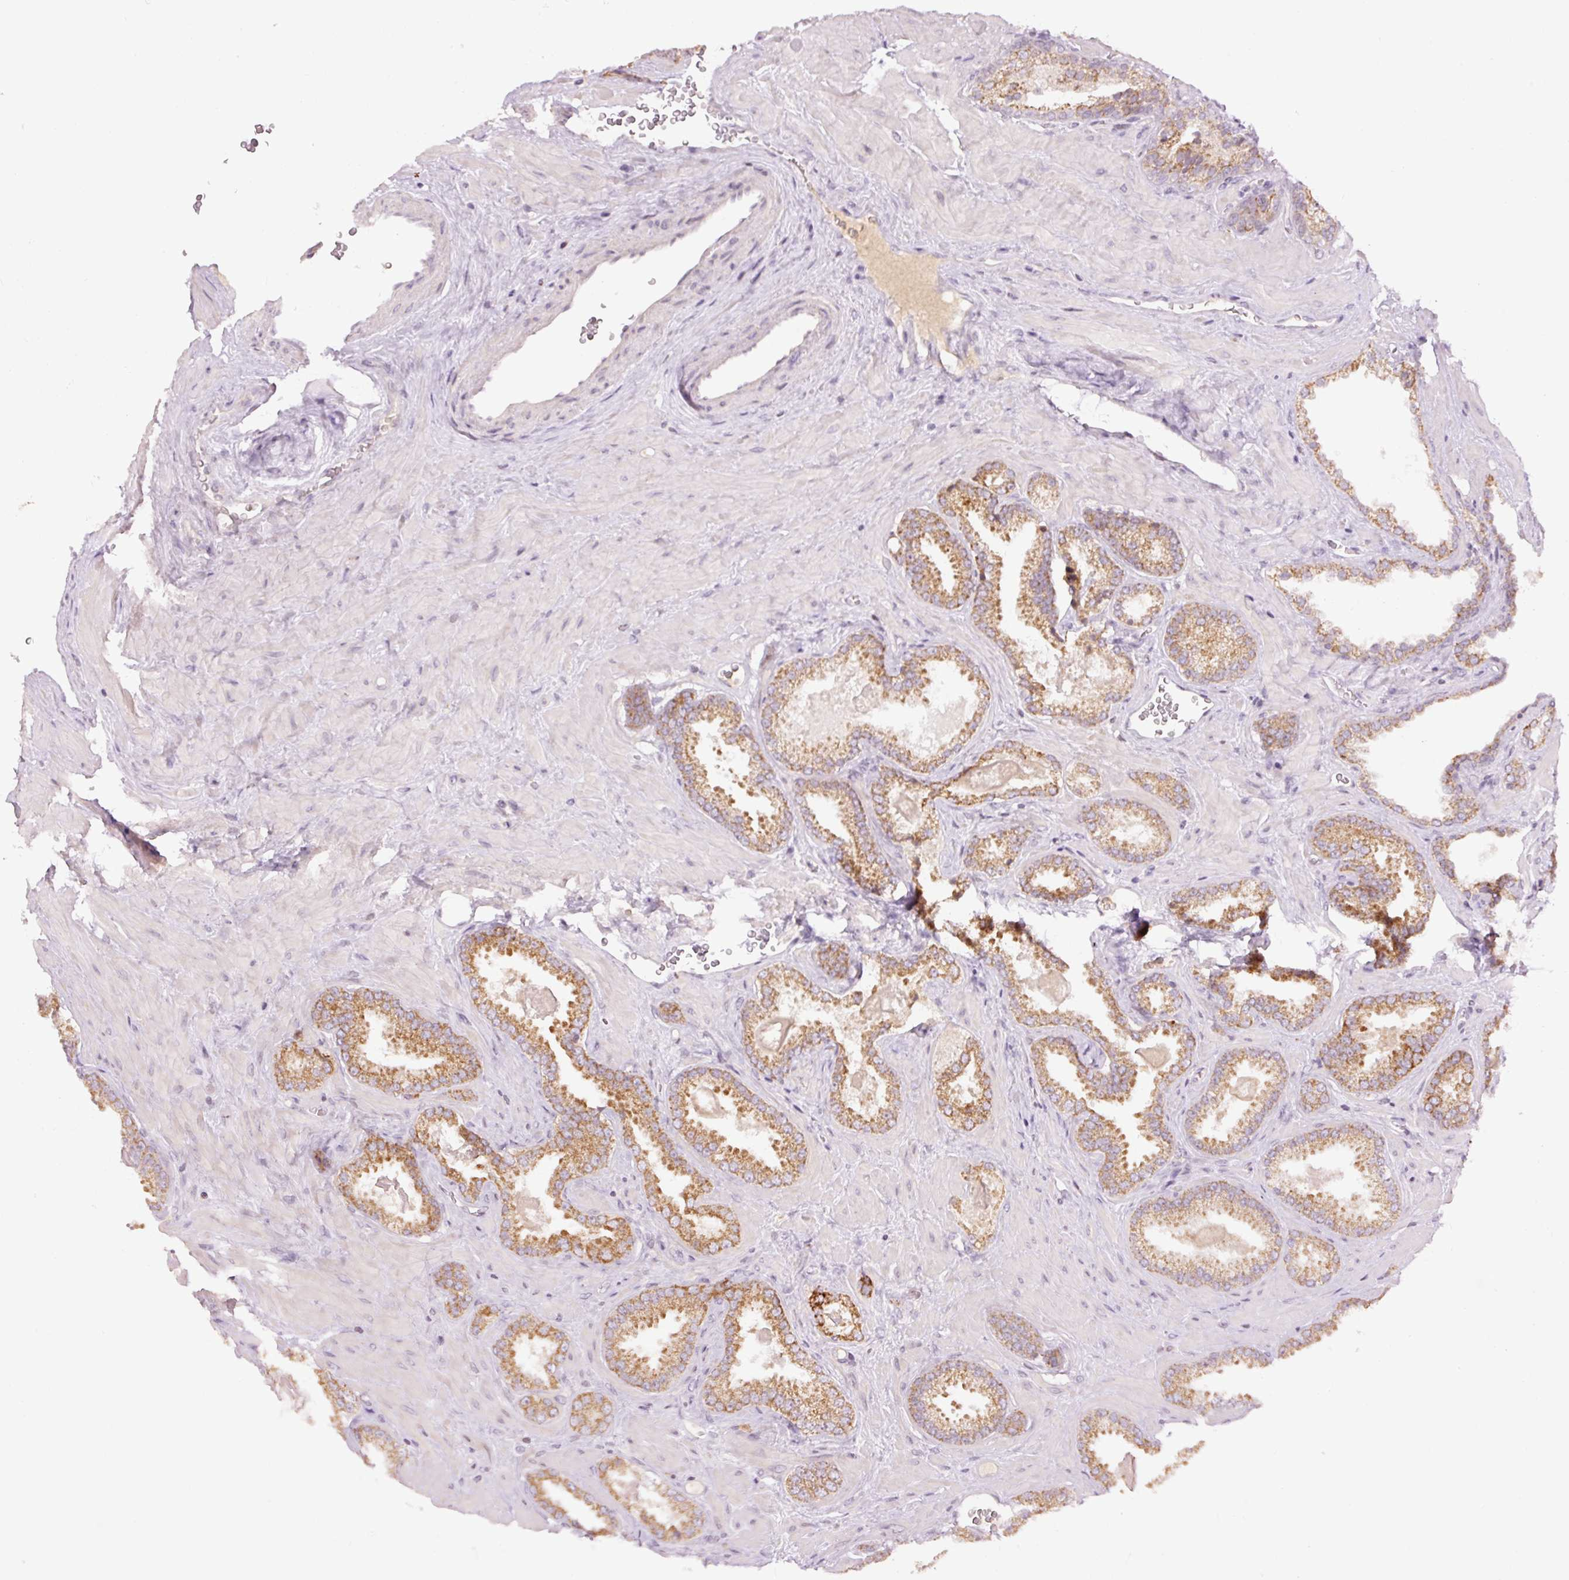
{"staining": {"intensity": "moderate", "quantity": ">75%", "location": "cytoplasmic/membranous"}, "tissue": "prostate cancer", "cell_type": "Tumor cells", "image_type": "cancer", "snomed": [{"axis": "morphology", "description": "Adenocarcinoma, Low grade"}, {"axis": "topography", "description": "Prostate"}], "caption": "Immunohistochemical staining of prostate adenocarcinoma (low-grade) shows medium levels of moderate cytoplasmic/membranous protein staining in about >75% of tumor cells.", "gene": "ABHD11", "patient": {"sex": "male", "age": 62}}